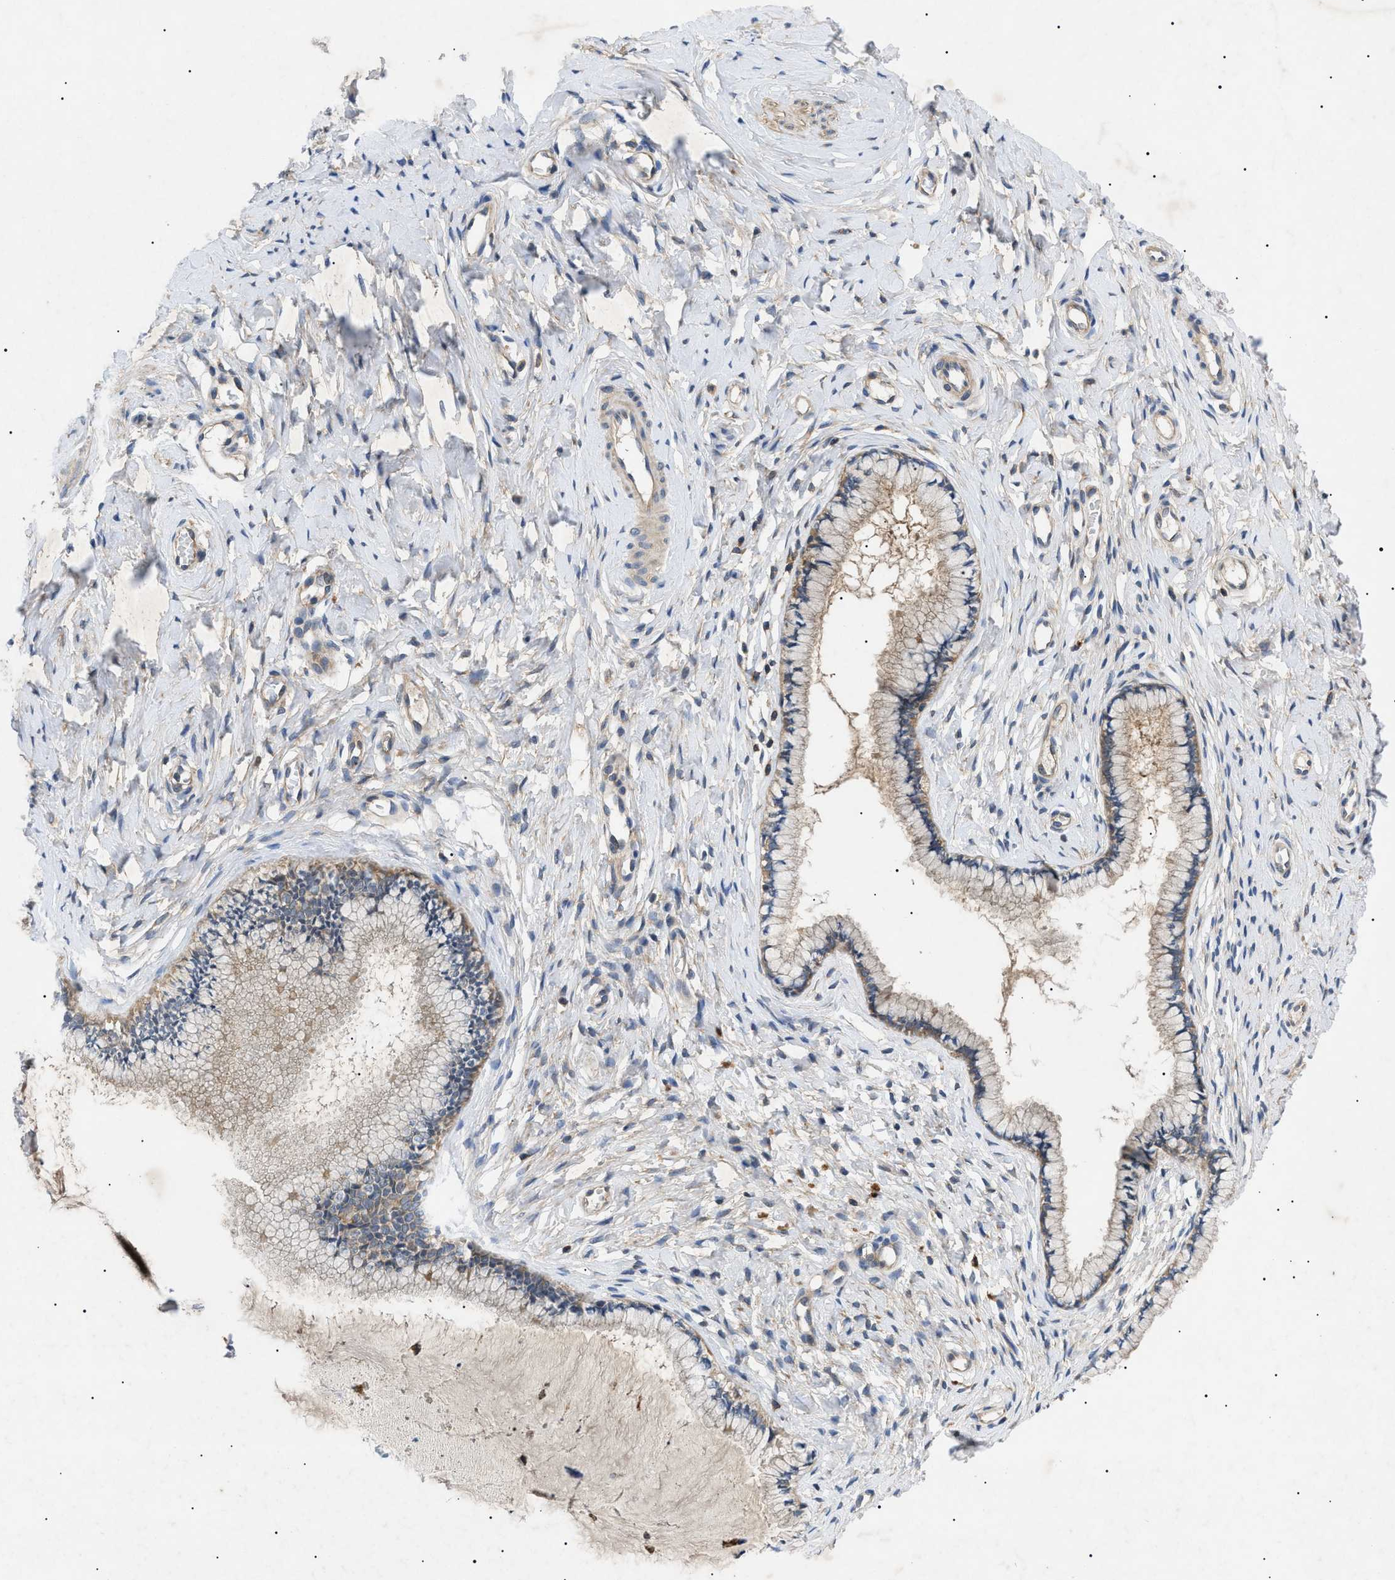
{"staining": {"intensity": "weak", "quantity": "25%-75%", "location": "cytoplasmic/membranous"}, "tissue": "cervix", "cell_type": "Glandular cells", "image_type": "normal", "snomed": [{"axis": "morphology", "description": "Normal tissue, NOS"}, {"axis": "topography", "description": "Cervix"}], "caption": "The histopathology image exhibits a brown stain indicating the presence of a protein in the cytoplasmic/membranous of glandular cells in cervix.", "gene": "RIPK1", "patient": {"sex": "female", "age": 65}}